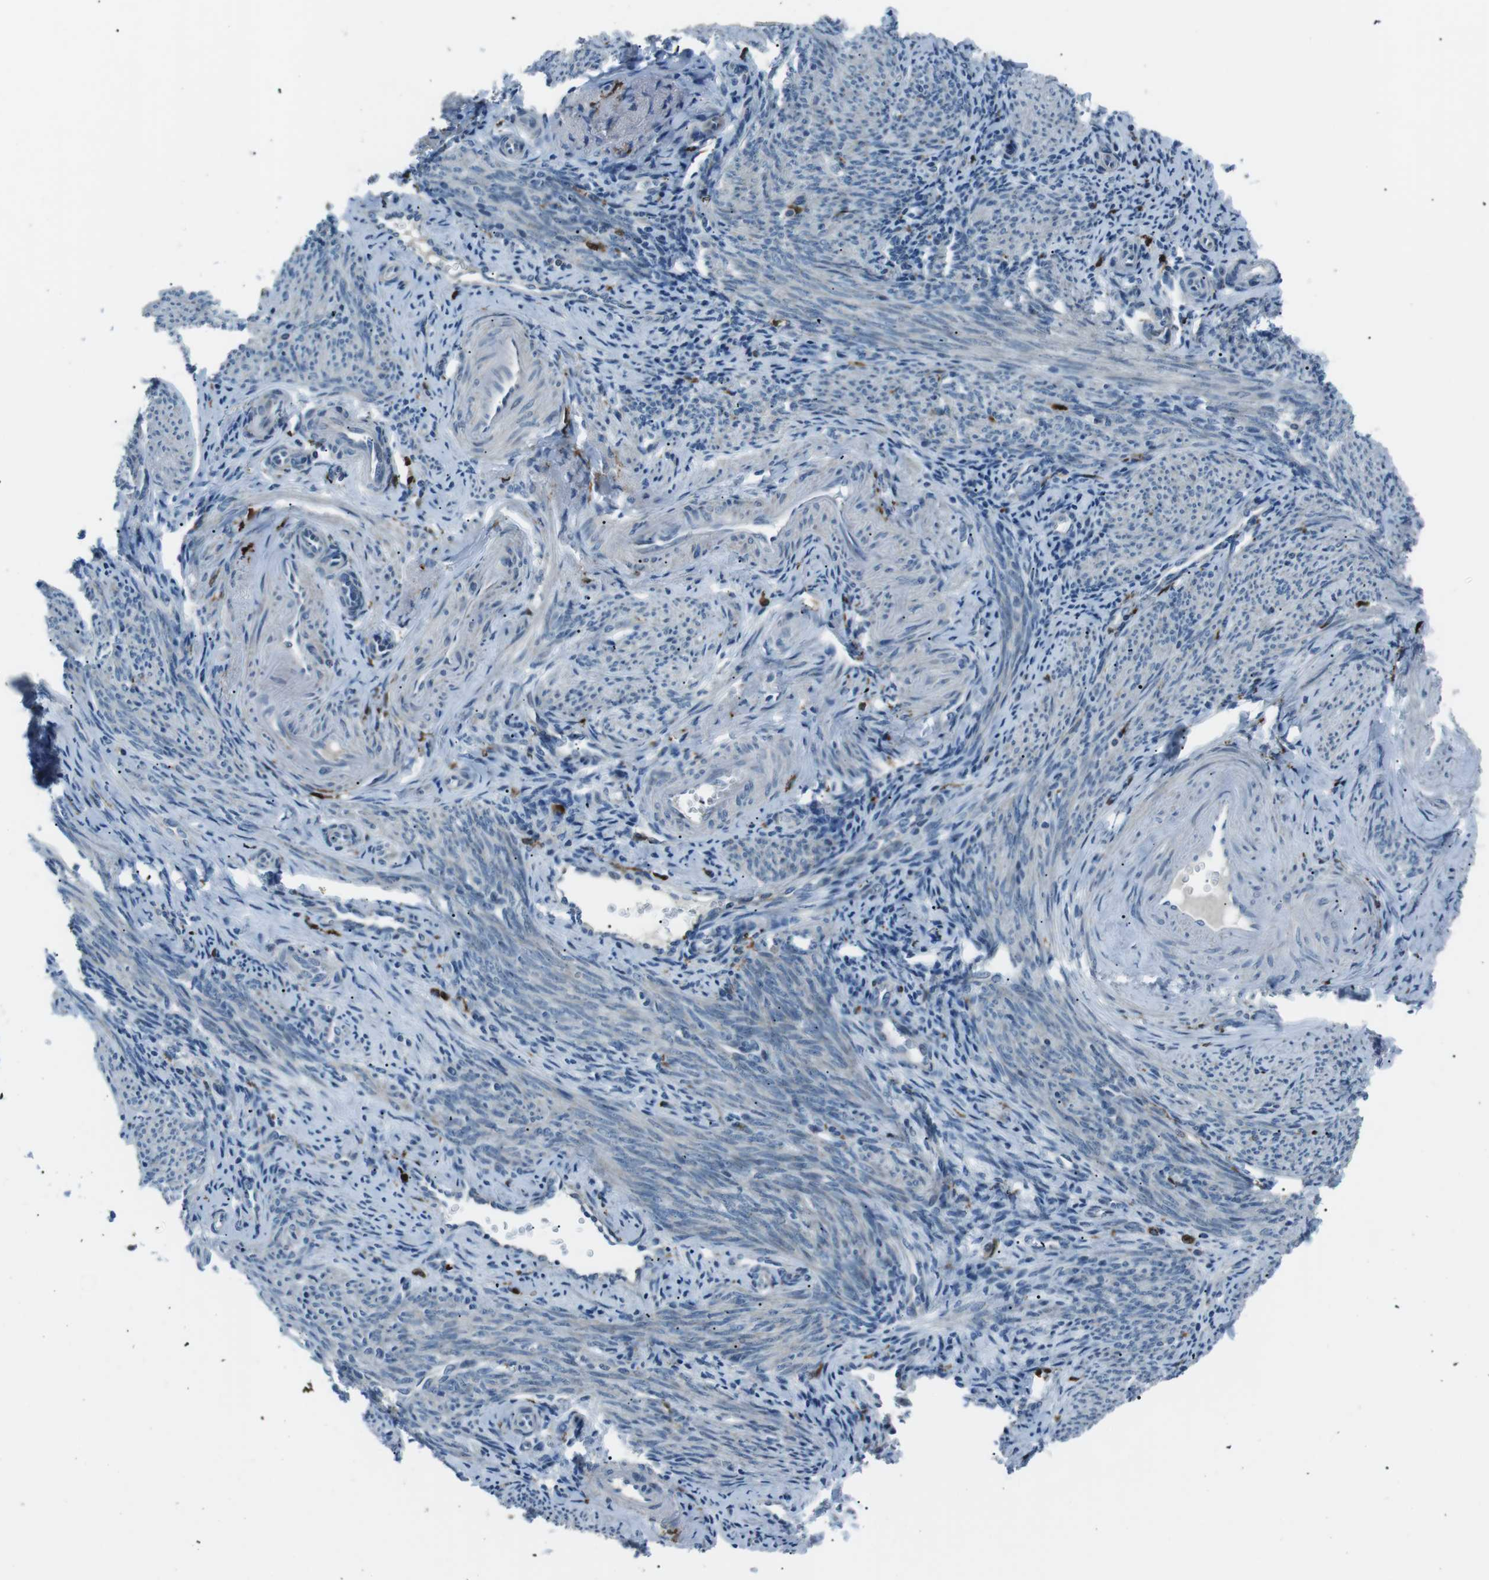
{"staining": {"intensity": "negative", "quantity": "none", "location": "none"}, "tissue": "endometrium", "cell_type": "Cells in endometrial stroma", "image_type": "normal", "snomed": [{"axis": "morphology", "description": "Normal tissue, NOS"}, {"axis": "topography", "description": "Endometrium"}], "caption": "A high-resolution micrograph shows IHC staining of benign endometrium, which demonstrates no significant expression in cells in endometrial stroma. (DAB immunohistochemistry (IHC) with hematoxylin counter stain).", "gene": "BLNK", "patient": {"sex": "female", "age": 50}}